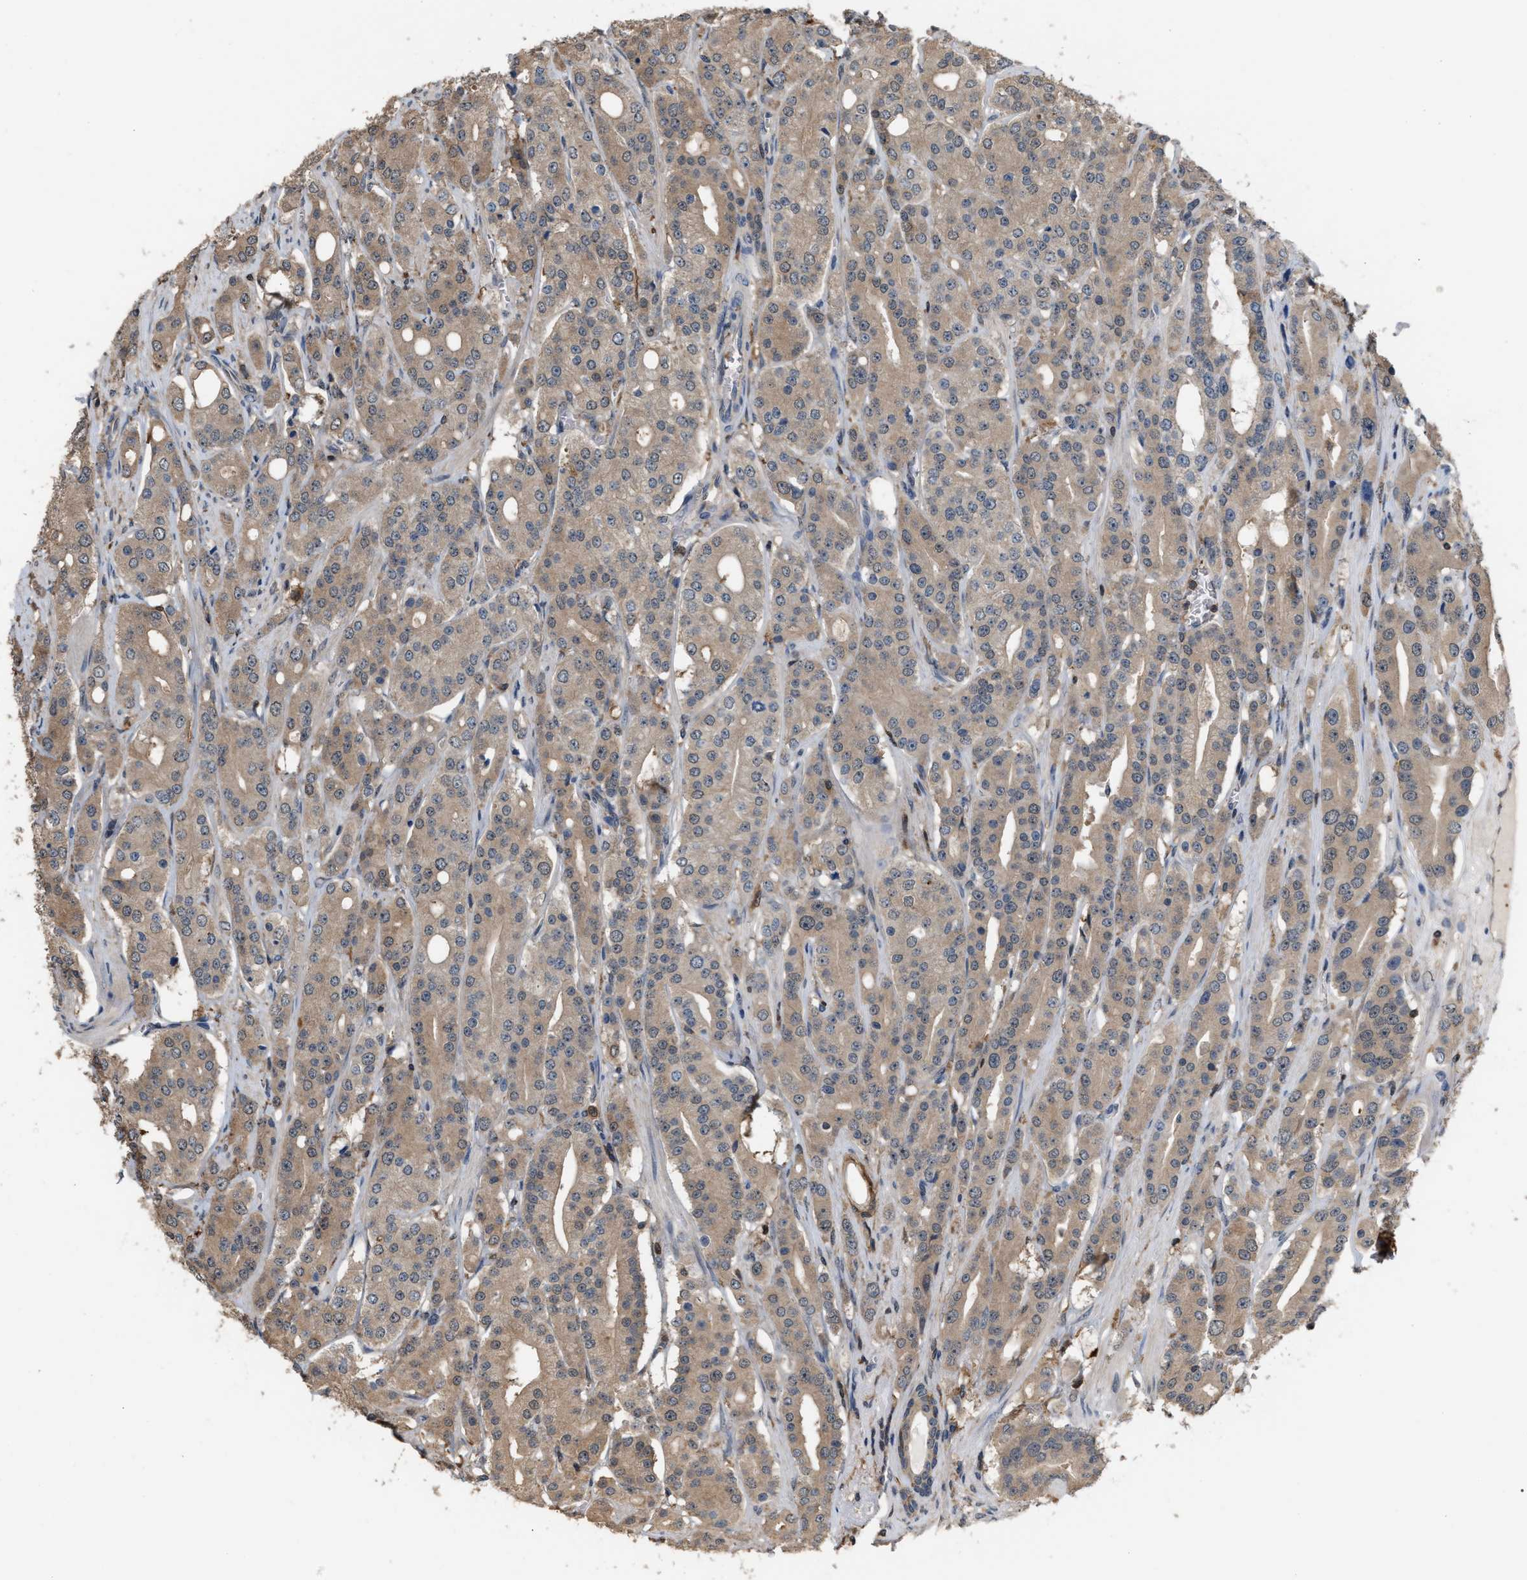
{"staining": {"intensity": "moderate", "quantity": "25%-75%", "location": "cytoplasmic/membranous"}, "tissue": "prostate cancer", "cell_type": "Tumor cells", "image_type": "cancer", "snomed": [{"axis": "morphology", "description": "Adenocarcinoma, High grade"}, {"axis": "topography", "description": "Prostate"}], "caption": "DAB immunohistochemical staining of high-grade adenocarcinoma (prostate) exhibits moderate cytoplasmic/membranous protein expression in approximately 25%-75% of tumor cells.", "gene": "MTPN", "patient": {"sex": "male", "age": 71}}